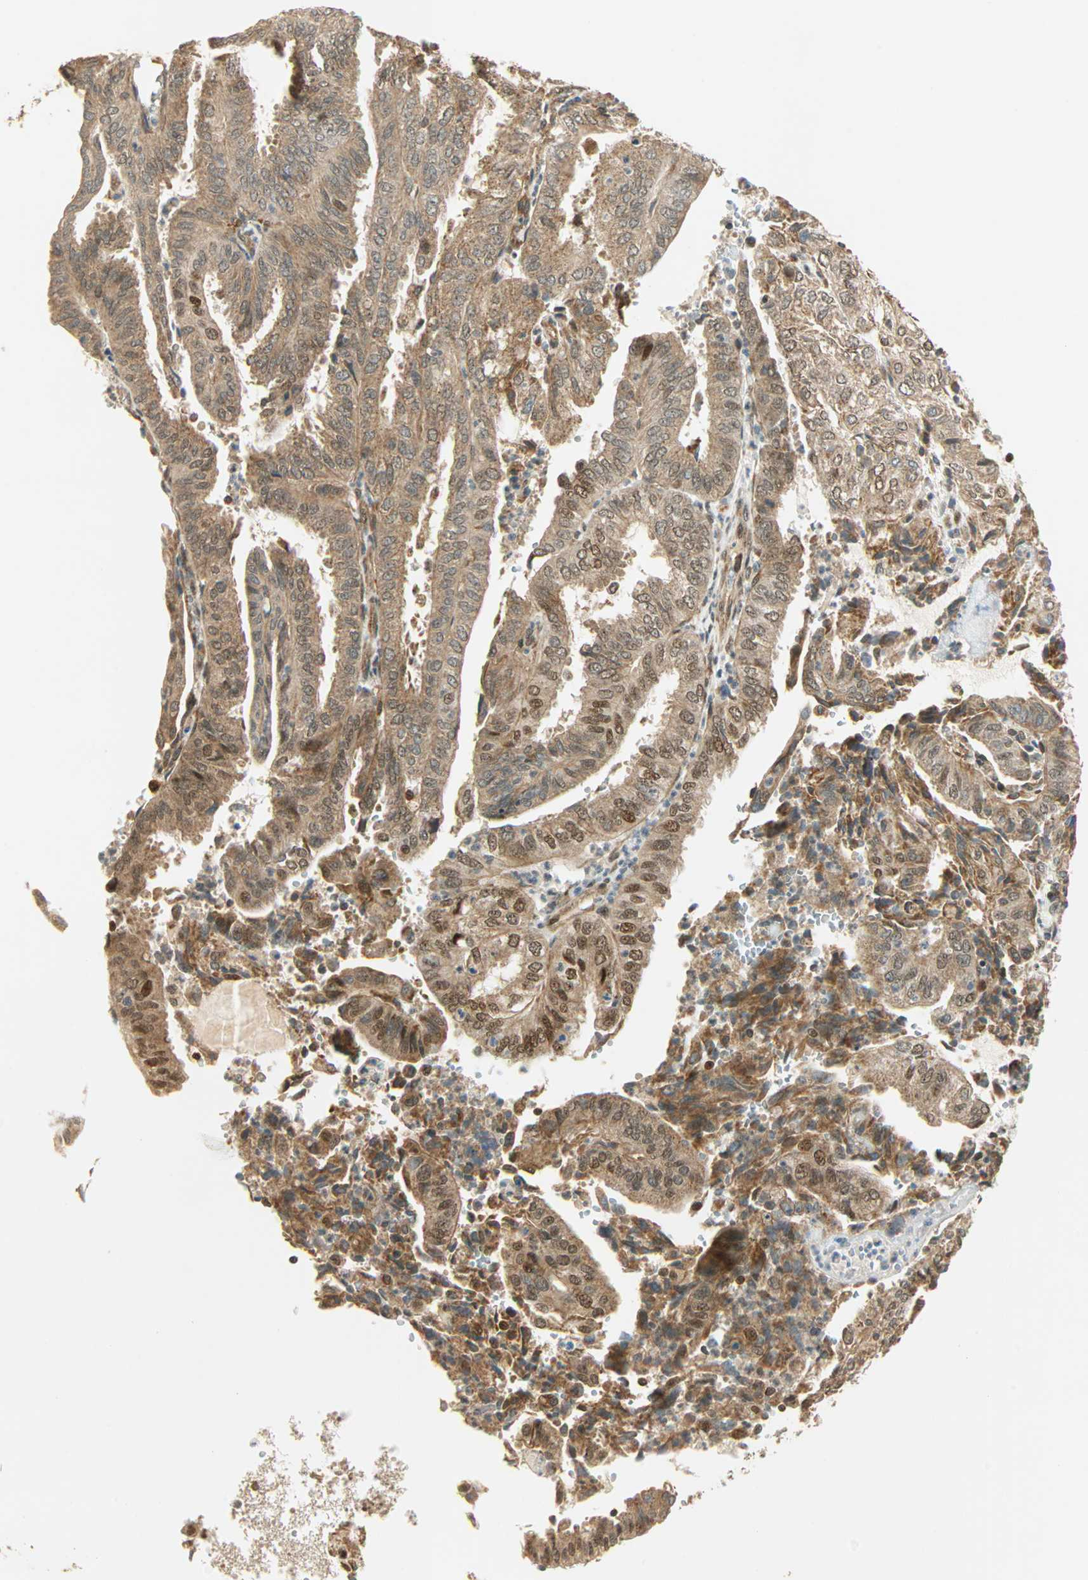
{"staining": {"intensity": "moderate", "quantity": ">75%", "location": "cytoplasmic/membranous,nuclear"}, "tissue": "endometrial cancer", "cell_type": "Tumor cells", "image_type": "cancer", "snomed": [{"axis": "morphology", "description": "Adenocarcinoma, NOS"}, {"axis": "topography", "description": "Uterus"}], "caption": "Moderate cytoplasmic/membranous and nuclear expression for a protein is appreciated in approximately >75% of tumor cells of endometrial cancer using immunohistochemistry (IHC).", "gene": "PNPLA6", "patient": {"sex": "female", "age": 60}}